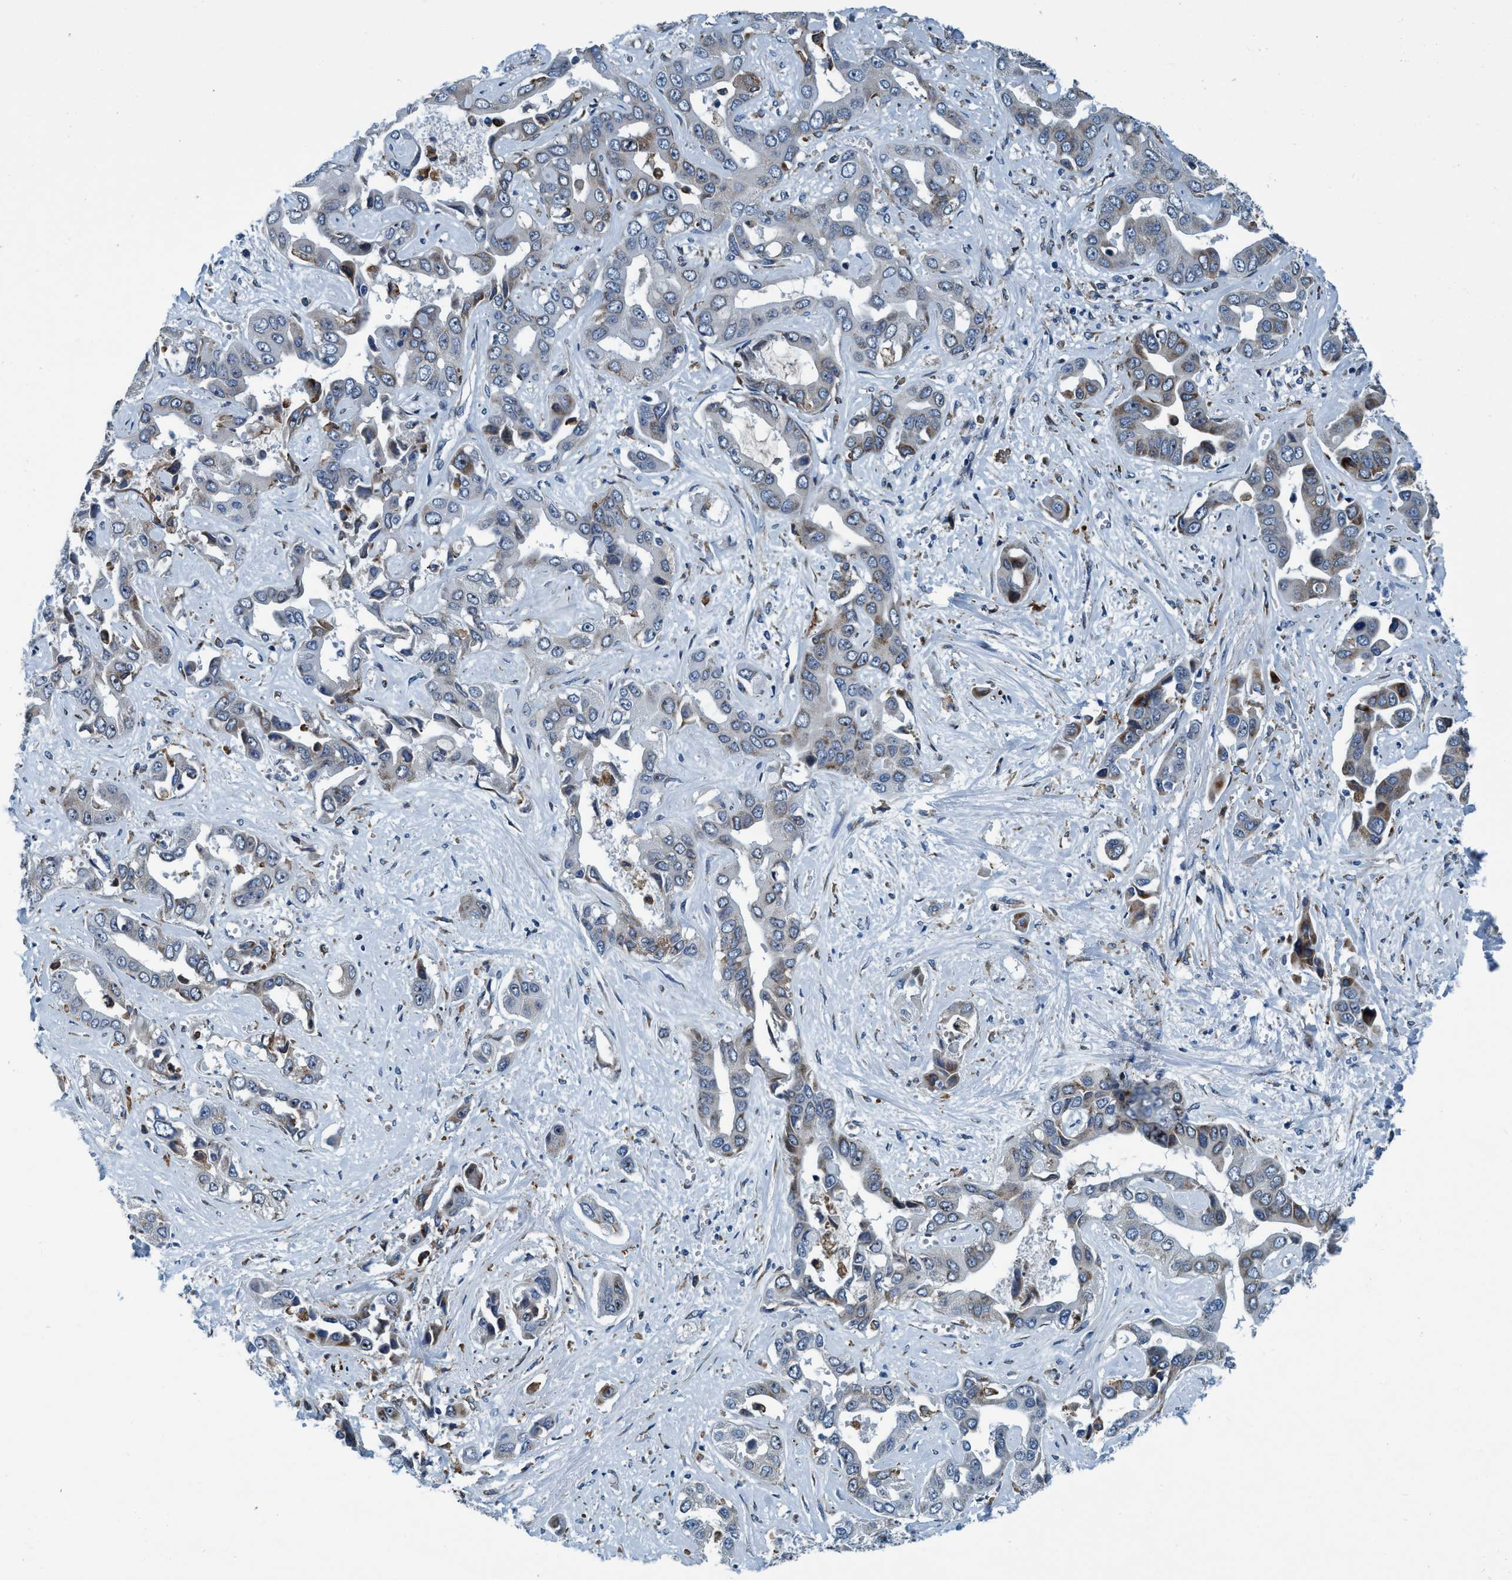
{"staining": {"intensity": "moderate", "quantity": "<25%", "location": "cytoplasmic/membranous"}, "tissue": "liver cancer", "cell_type": "Tumor cells", "image_type": "cancer", "snomed": [{"axis": "morphology", "description": "Cholangiocarcinoma"}, {"axis": "topography", "description": "Liver"}], "caption": "This photomicrograph exhibits IHC staining of human liver cholangiocarcinoma, with low moderate cytoplasmic/membranous staining in approximately <25% of tumor cells.", "gene": "ARMC9", "patient": {"sex": "female", "age": 52}}